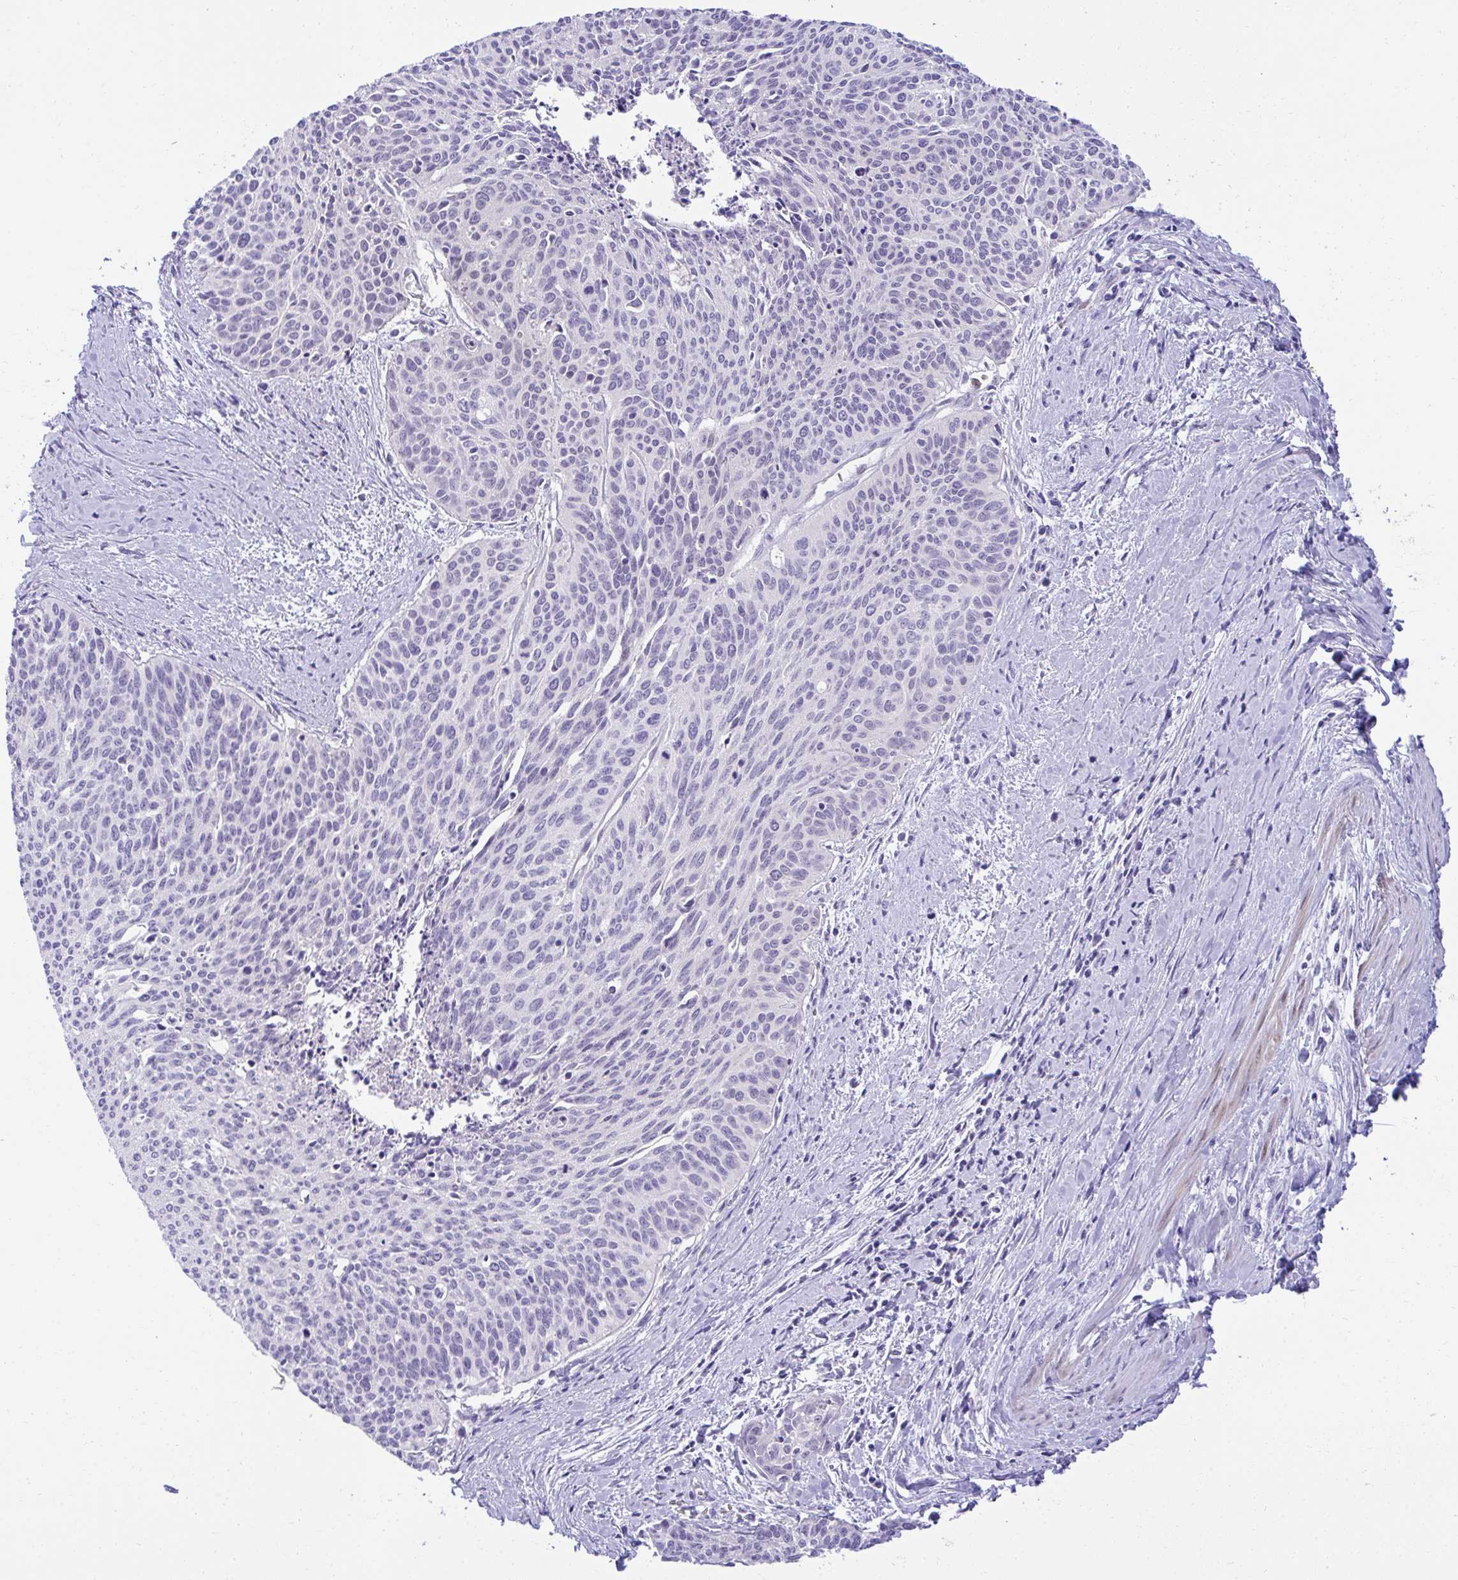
{"staining": {"intensity": "negative", "quantity": "none", "location": "none"}, "tissue": "cervical cancer", "cell_type": "Tumor cells", "image_type": "cancer", "snomed": [{"axis": "morphology", "description": "Squamous cell carcinoma, NOS"}, {"axis": "topography", "description": "Cervix"}], "caption": "This is a image of immunohistochemistry staining of cervical squamous cell carcinoma, which shows no expression in tumor cells.", "gene": "PGM2L1", "patient": {"sex": "female", "age": 55}}